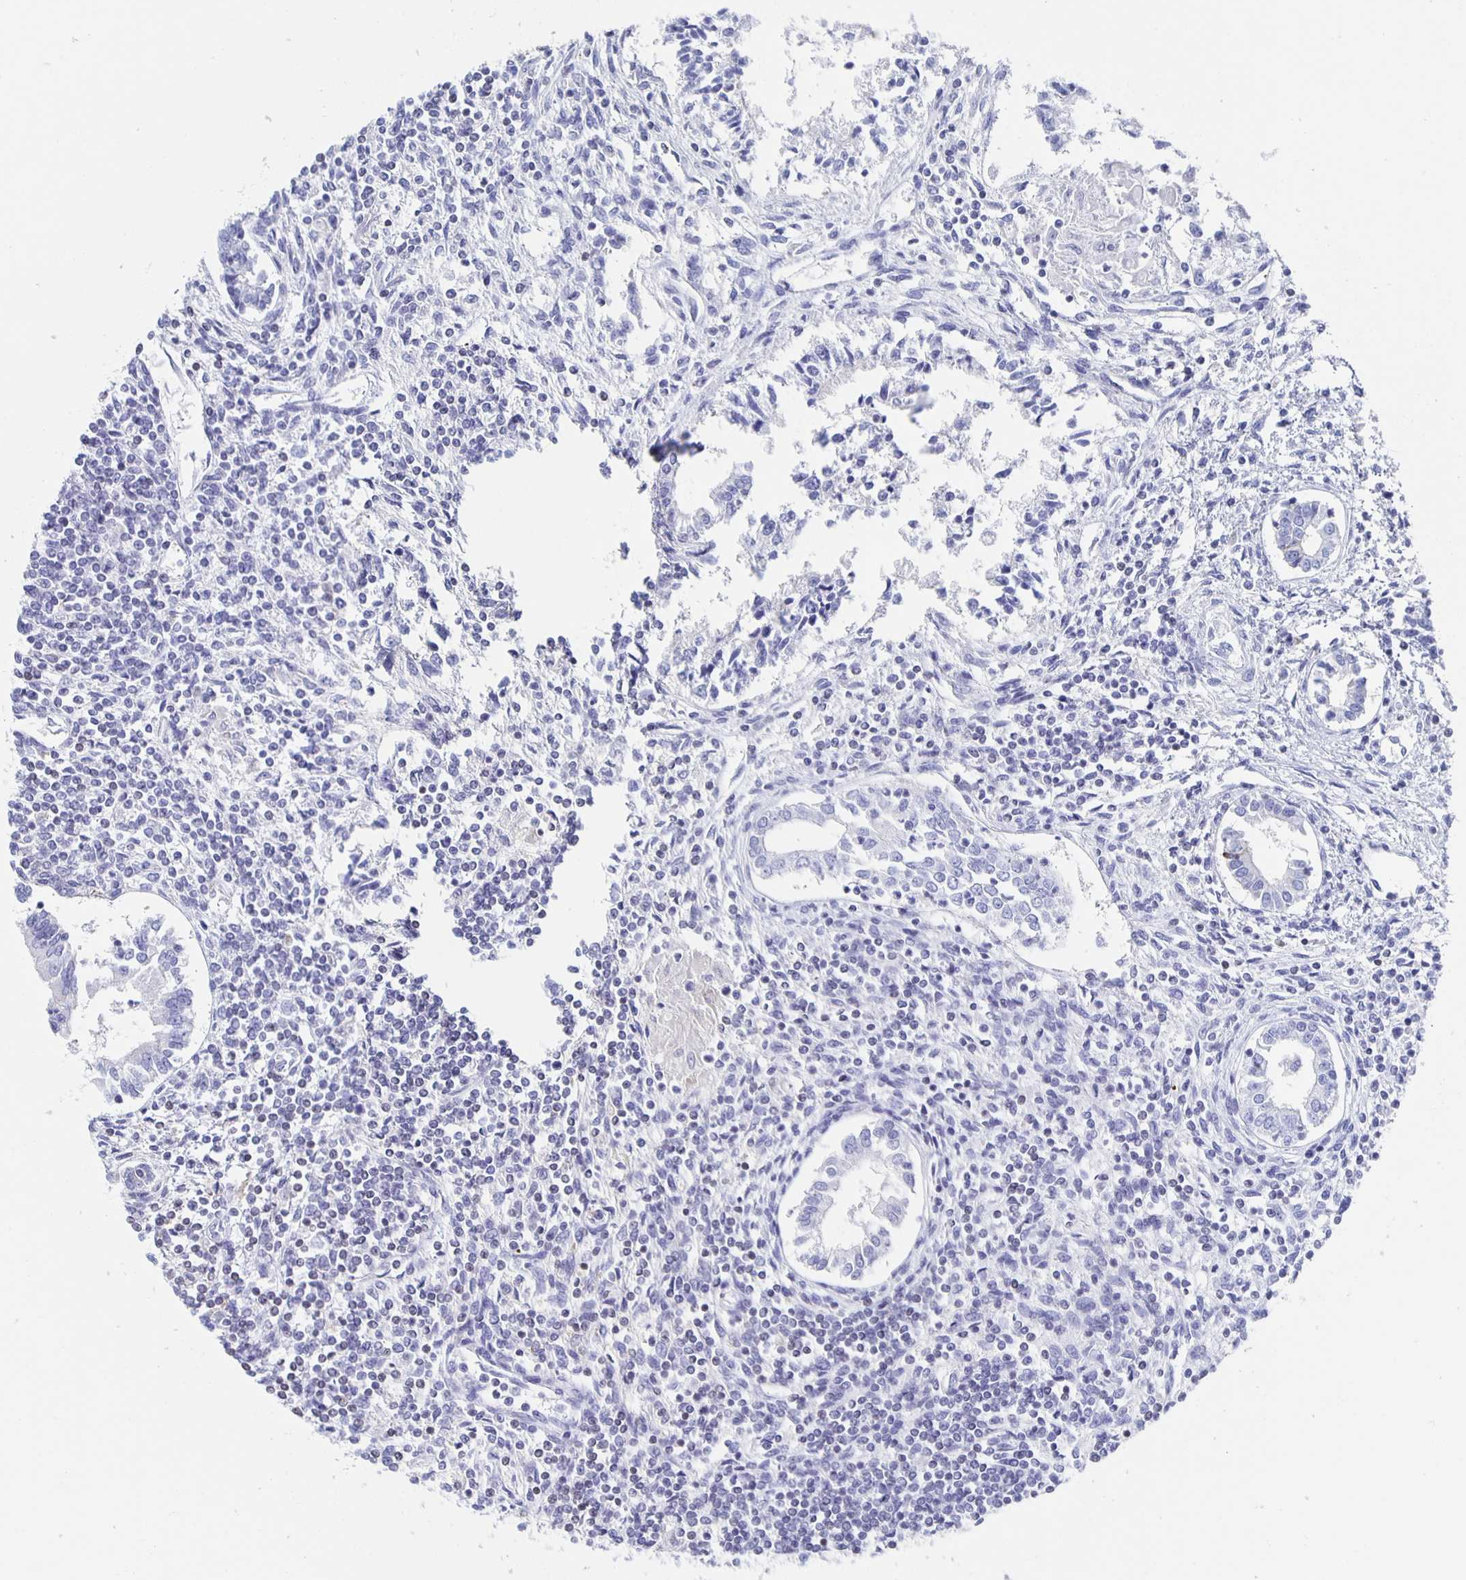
{"staining": {"intensity": "negative", "quantity": "none", "location": "none"}, "tissue": "testis cancer", "cell_type": "Tumor cells", "image_type": "cancer", "snomed": [{"axis": "morphology", "description": "Carcinoma, Embryonal, NOS"}, {"axis": "topography", "description": "Testis"}], "caption": "A micrograph of embryonal carcinoma (testis) stained for a protein demonstrates no brown staining in tumor cells.", "gene": "FGA", "patient": {"sex": "male", "age": 37}}